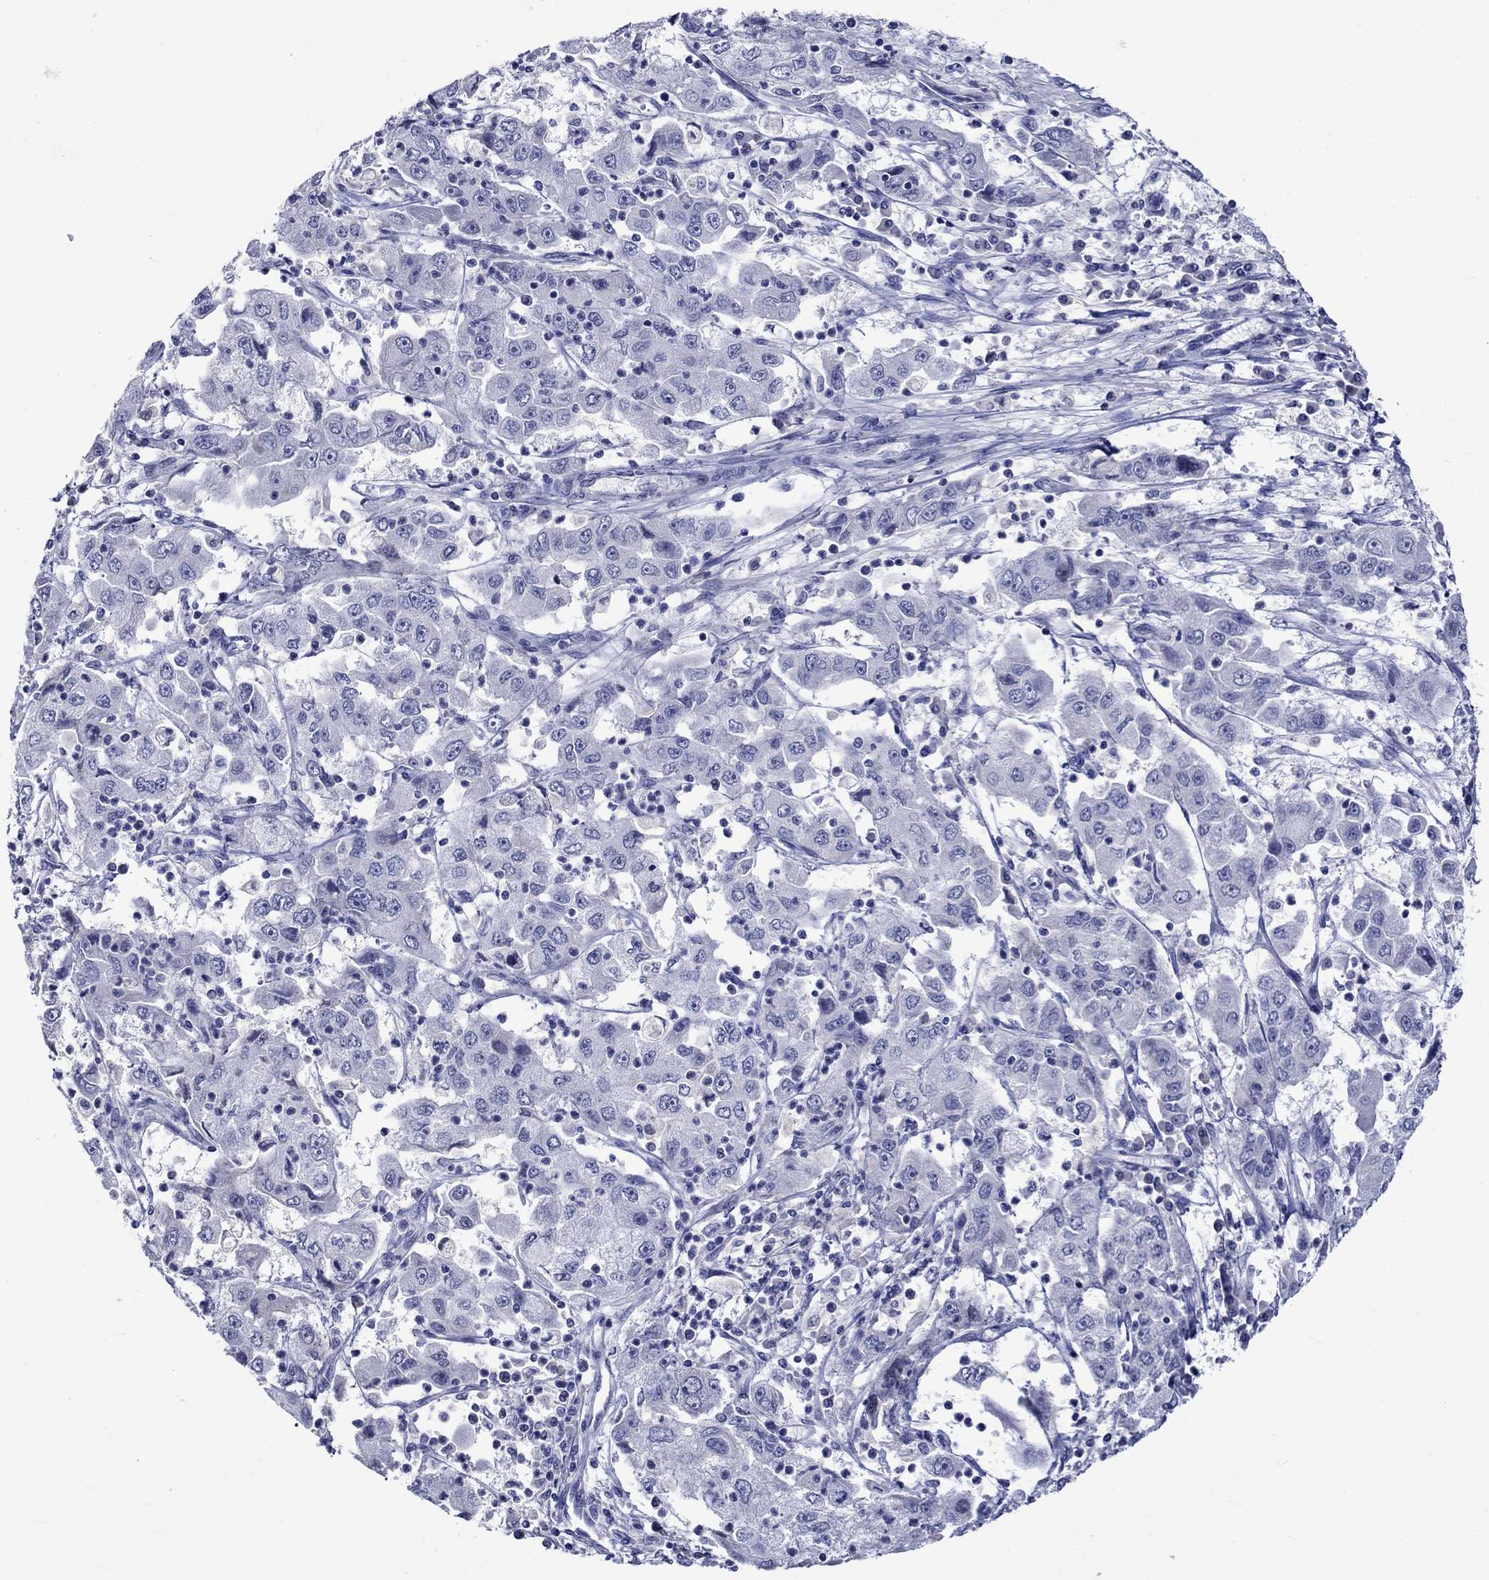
{"staining": {"intensity": "negative", "quantity": "none", "location": "none"}, "tissue": "cervical cancer", "cell_type": "Tumor cells", "image_type": "cancer", "snomed": [{"axis": "morphology", "description": "Squamous cell carcinoma, NOS"}, {"axis": "topography", "description": "Cervix"}], "caption": "Human squamous cell carcinoma (cervical) stained for a protein using immunohistochemistry (IHC) exhibits no positivity in tumor cells.", "gene": "CRYAB", "patient": {"sex": "female", "age": 36}}